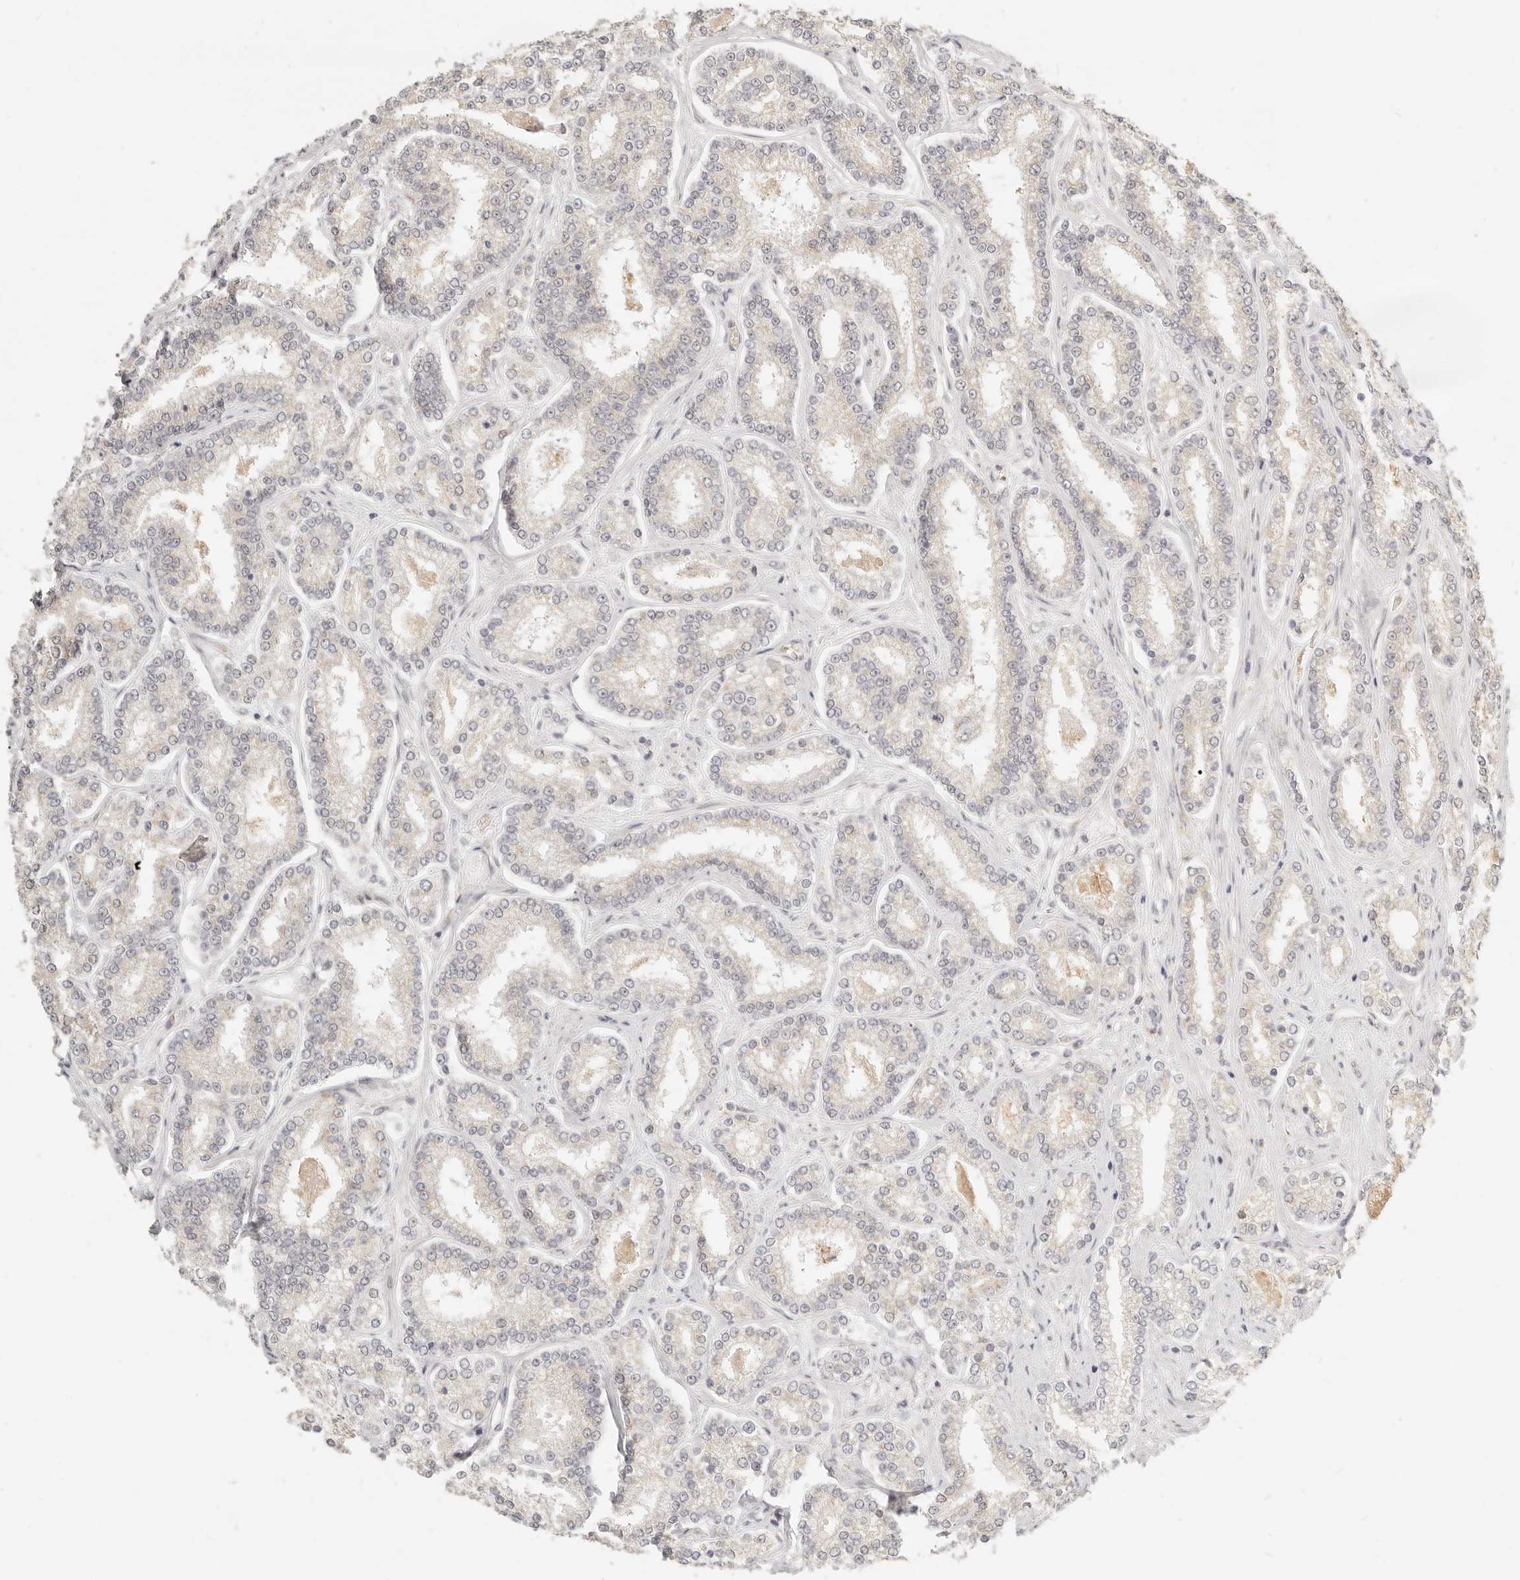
{"staining": {"intensity": "negative", "quantity": "none", "location": "none"}, "tissue": "prostate cancer", "cell_type": "Tumor cells", "image_type": "cancer", "snomed": [{"axis": "morphology", "description": "Normal tissue, NOS"}, {"axis": "morphology", "description": "Adenocarcinoma, High grade"}, {"axis": "topography", "description": "Prostate"}], "caption": "This micrograph is of prostate cancer stained with immunohistochemistry to label a protein in brown with the nuclei are counter-stained blue. There is no staining in tumor cells. Brightfield microscopy of immunohistochemistry stained with DAB (3,3'-diaminobenzidine) (brown) and hematoxylin (blue), captured at high magnification.", "gene": "FAM20B", "patient": {"sex": "male", "age": 83}}